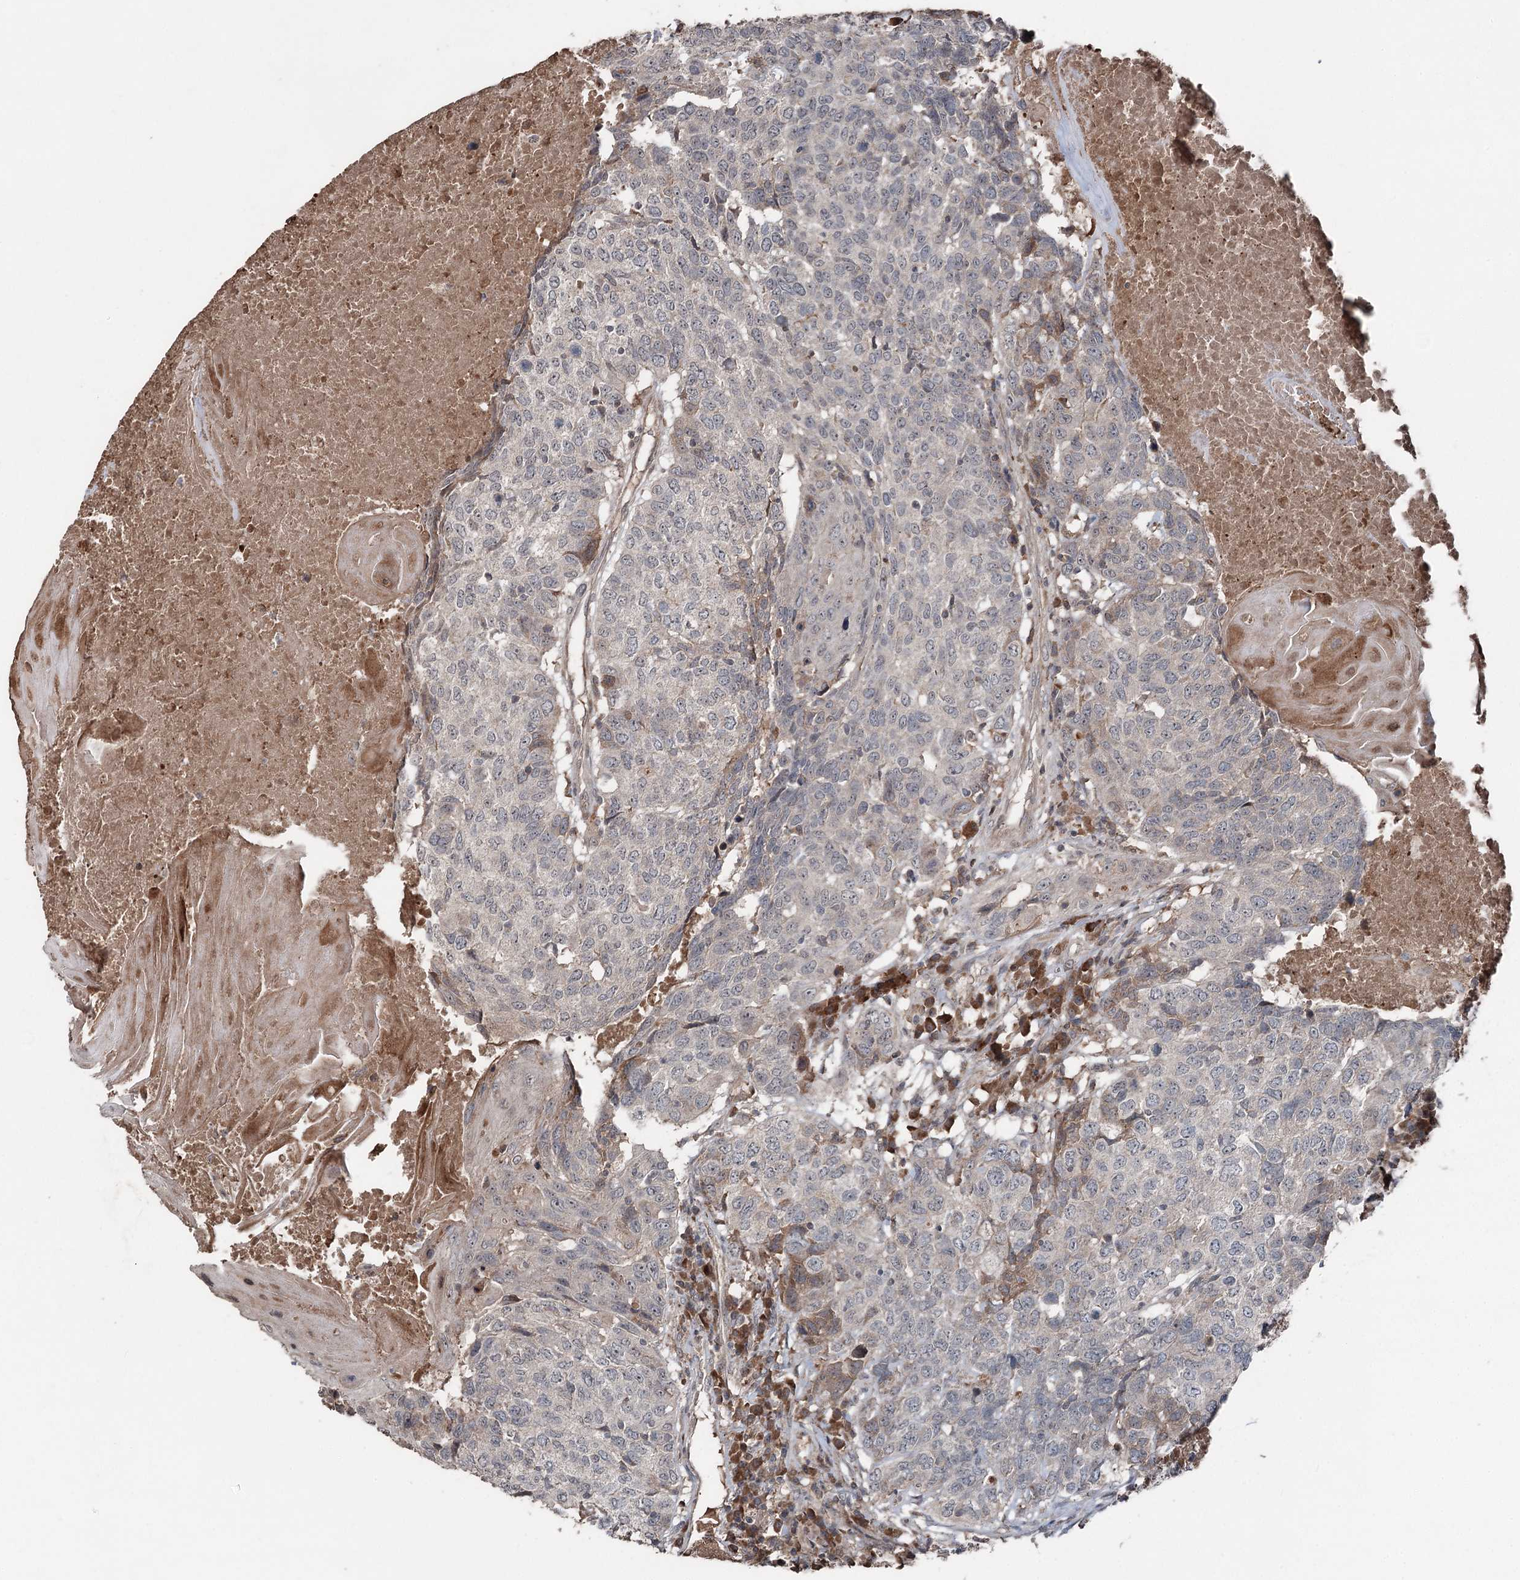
{"staining": {"intensity": "negative", "quantity": "none", "location": "none"}, "tissue": "head and neck cancer", "cell_type": "Tumor cells", "image_type": "cancer", "snomed": [{"axis": "morphology", "description": "Squamous cell carcinoma, NOS"}, {"axis": "topography", "description": "Head-Neck"}], "caption": "Histopathology image shows no significant protein staining in tumor cells of head and neck squamous cell carcinoma.", "gene": "MAPK8IP2", "patient": {"sex": "male", "age": 66}}